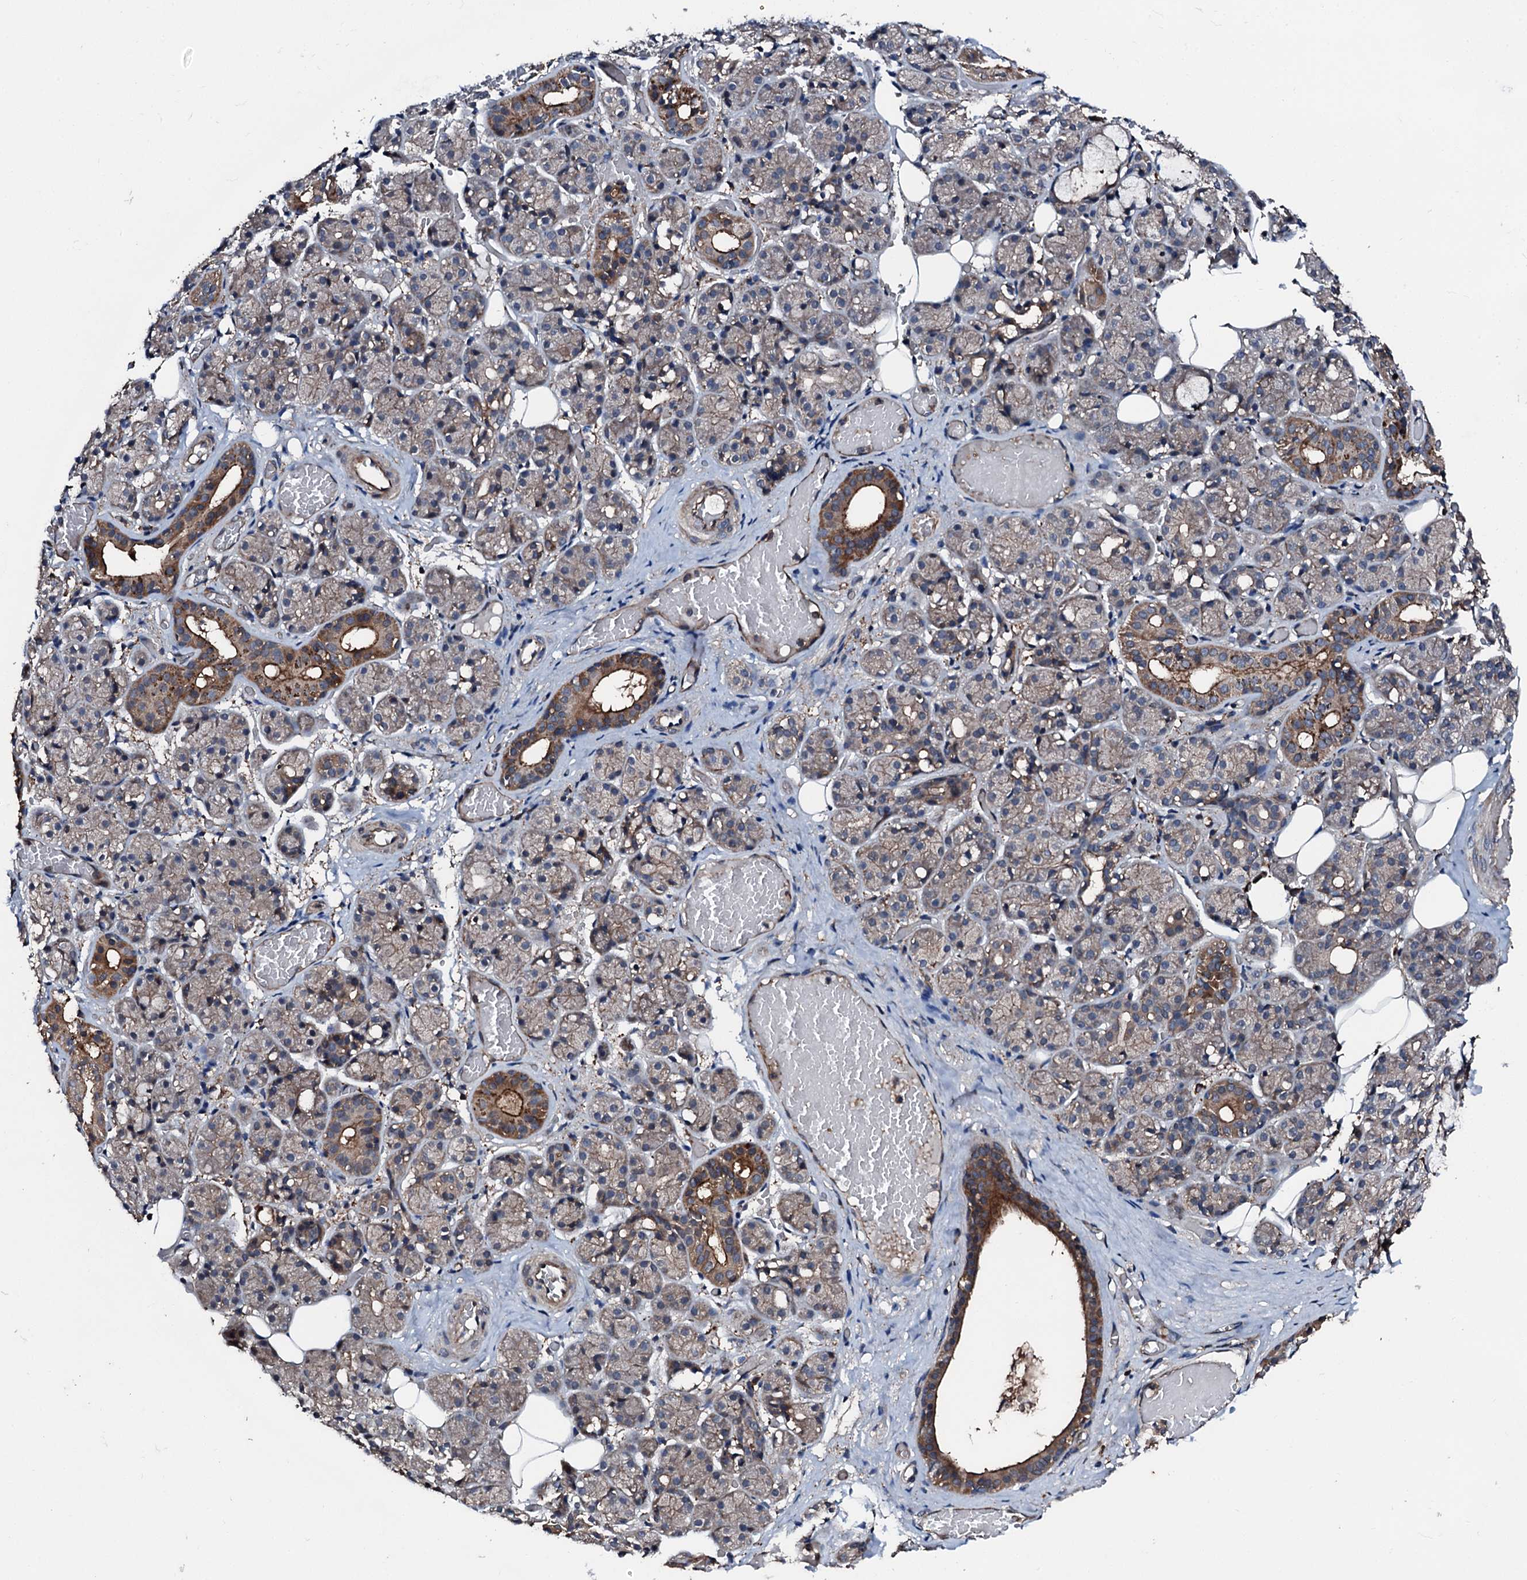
{"staining": {"intensity": "strong", "quantity": "<25%", "location": "cytoplasmic/membranous"}, "tissue": "salivary gland", "cell_type": "Glandular cells", "image_type": "normal", "snomed": [{"axis": "morphology", "description": "Normal tissue, NOS"}, {"axis": "topography", "description": "Salivary gland"}], "caption": "This histopathology image exhibits immunohistochemistry staining of unremarkable salivary gland, with medium strong cytoplasmic/membranous positivity in about <25% of glandular cells.", "gene": "FGD4", "patient": {"sex": "male", "age": 63}}